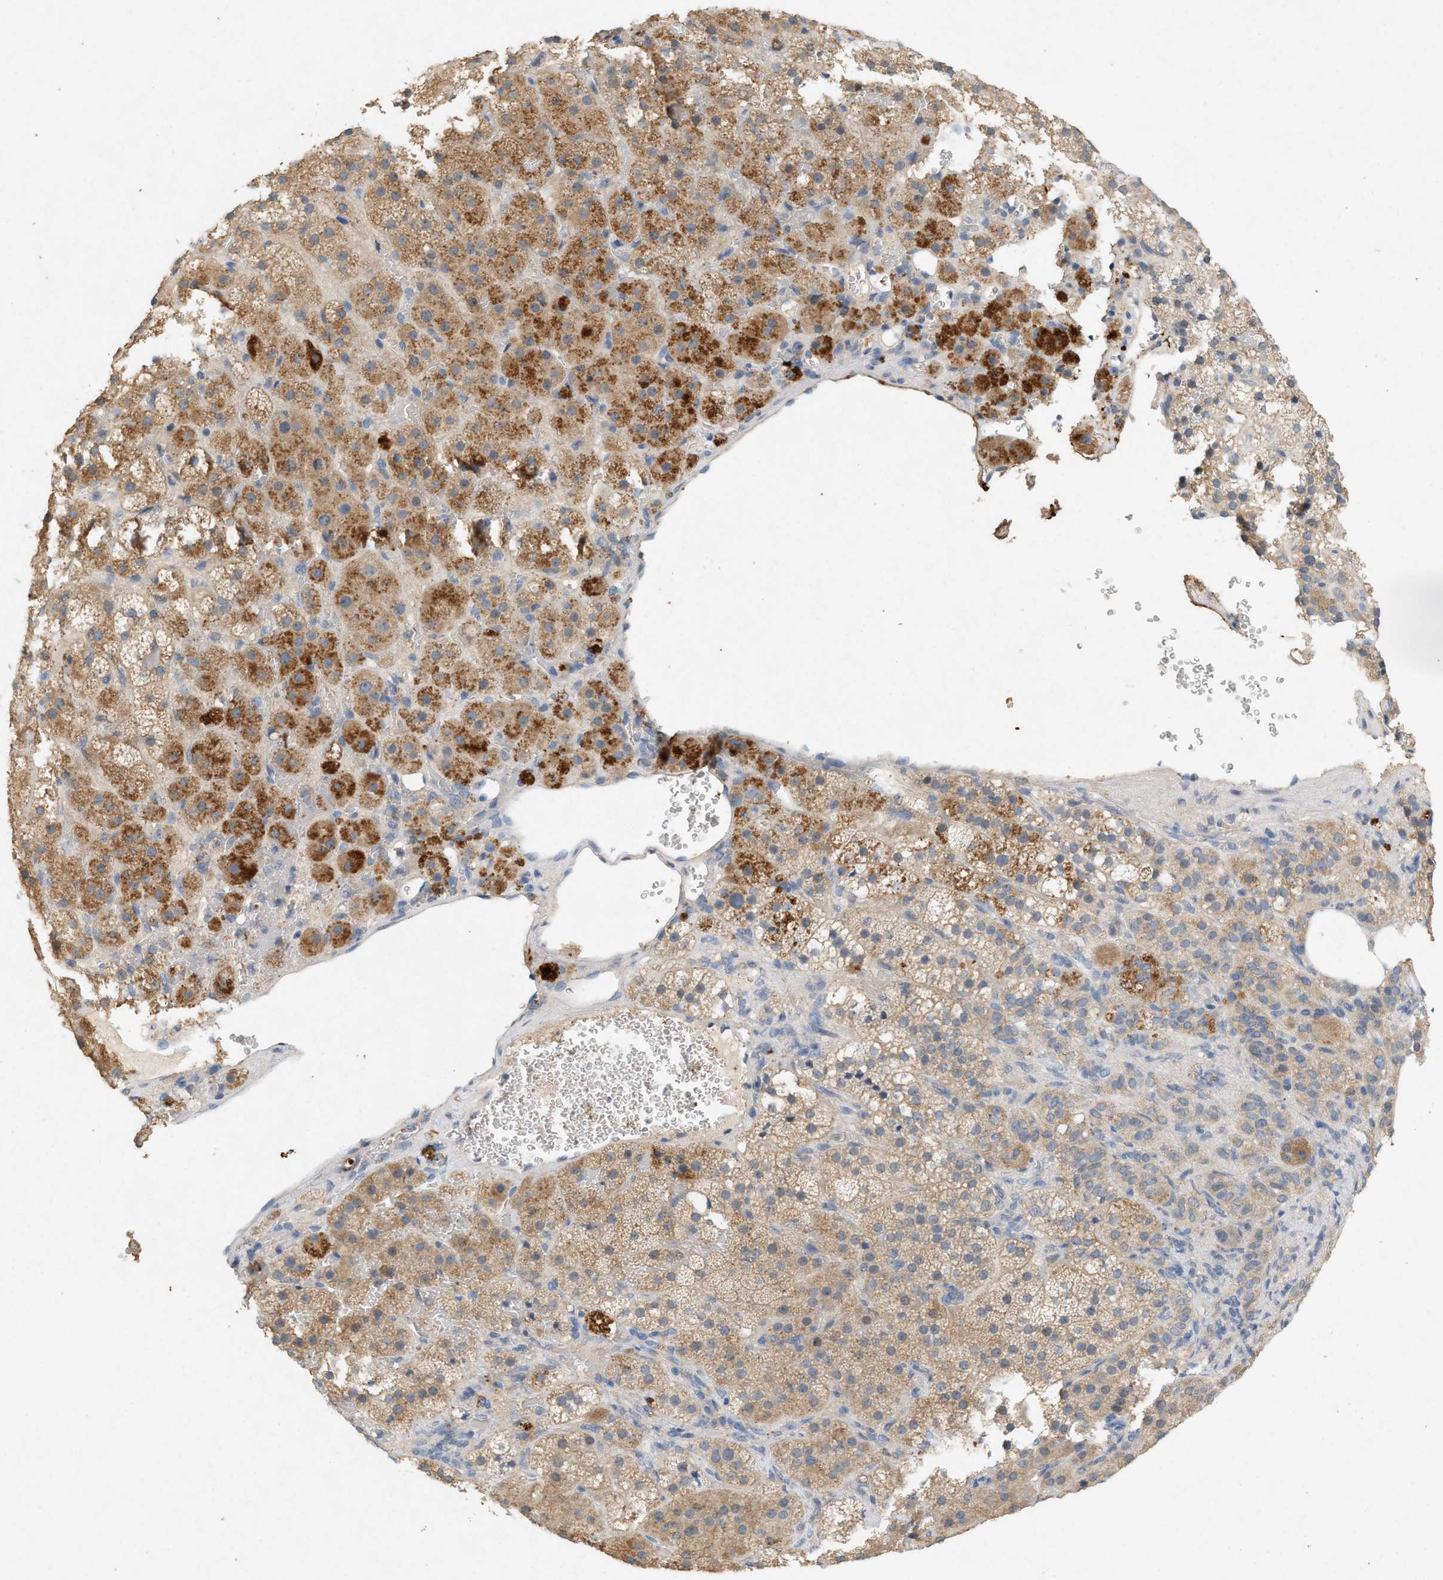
{"staining": {"intensity": "moderate", "quantity": ">75%", "location": "cytoplasmic/membranous"}, "tissue": "adrenal gland", "cell_type": "Glandular cells", "image_type": "normal", "snomed": [{"axis": "morphology", "description": "Normal tissue, NOS"}, {"axis": "topography", "description": "Adrenal gland"}], "caption": "Glandular cells exhibit medium levels of moderate cytoplasmic/membranous positivity in approximately >75% of cells in benign human adrenal gland. (IHC, brightfield microscopy, high magnification).", "gene": "DCAF7", "patient": {"sex": "female", "age": 59}}